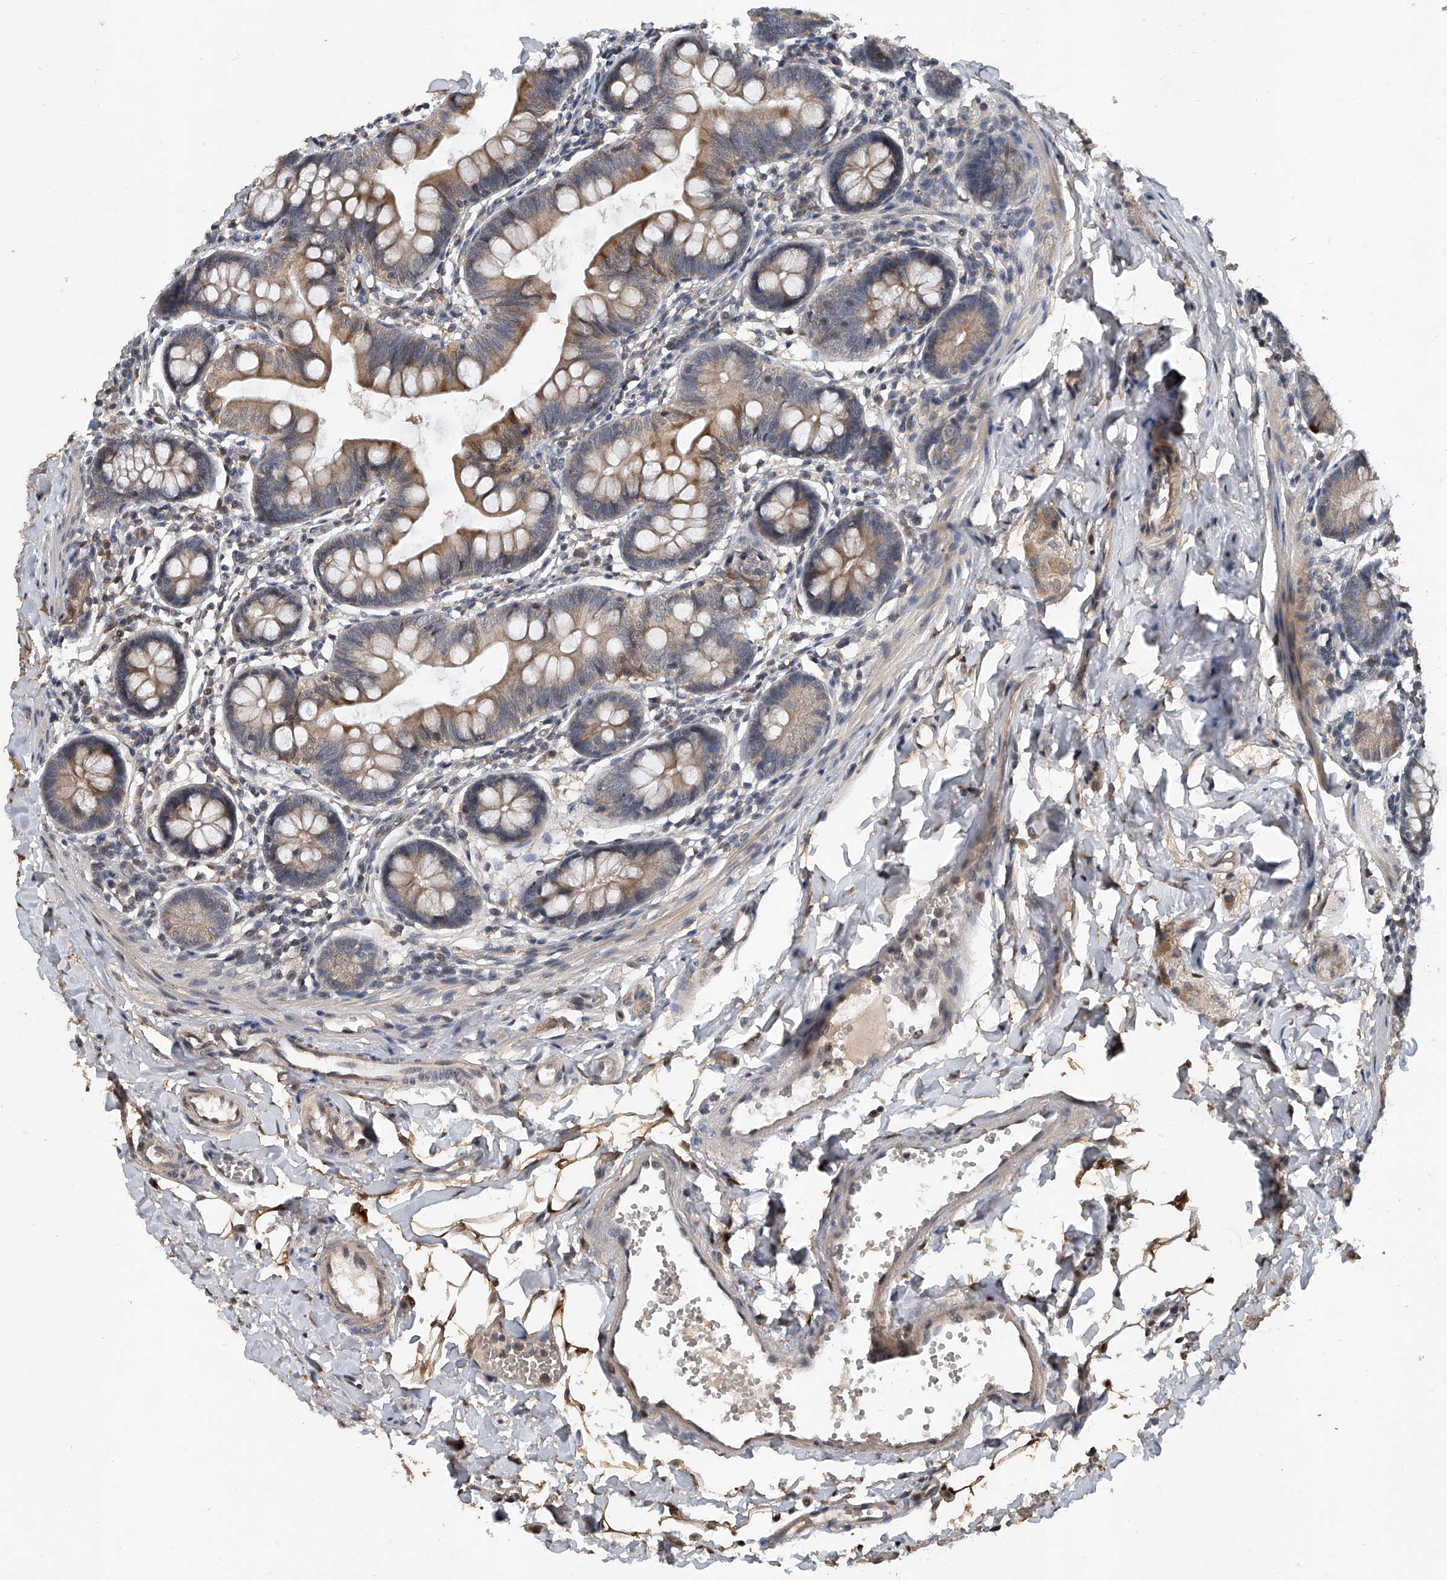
{"staining": {"intensity": "moderate", "quantity": "25%-75%", "location": "cytoplasmic/membranous"}, "tissue": "small intestine", "cell_type": "Glandular cells", "image_type": "normal", "snomed": [{"axis": "morphology", "description": "Normal tissue, NOS"}, {"axis": "topography", "description": "Small intestine"}], "caption": "Immunohistochemical staining of unremarkable small intestine demonstrates 25%-75% levels of moderate cytoplasmic/membranous protein staining in approximately 25%-75% of glandular cells. (brown staining indicates protein expression, while blue staining denotes nuclei).", "gene": "JAG2", "patient": {"sex": "male", "age": 7}}